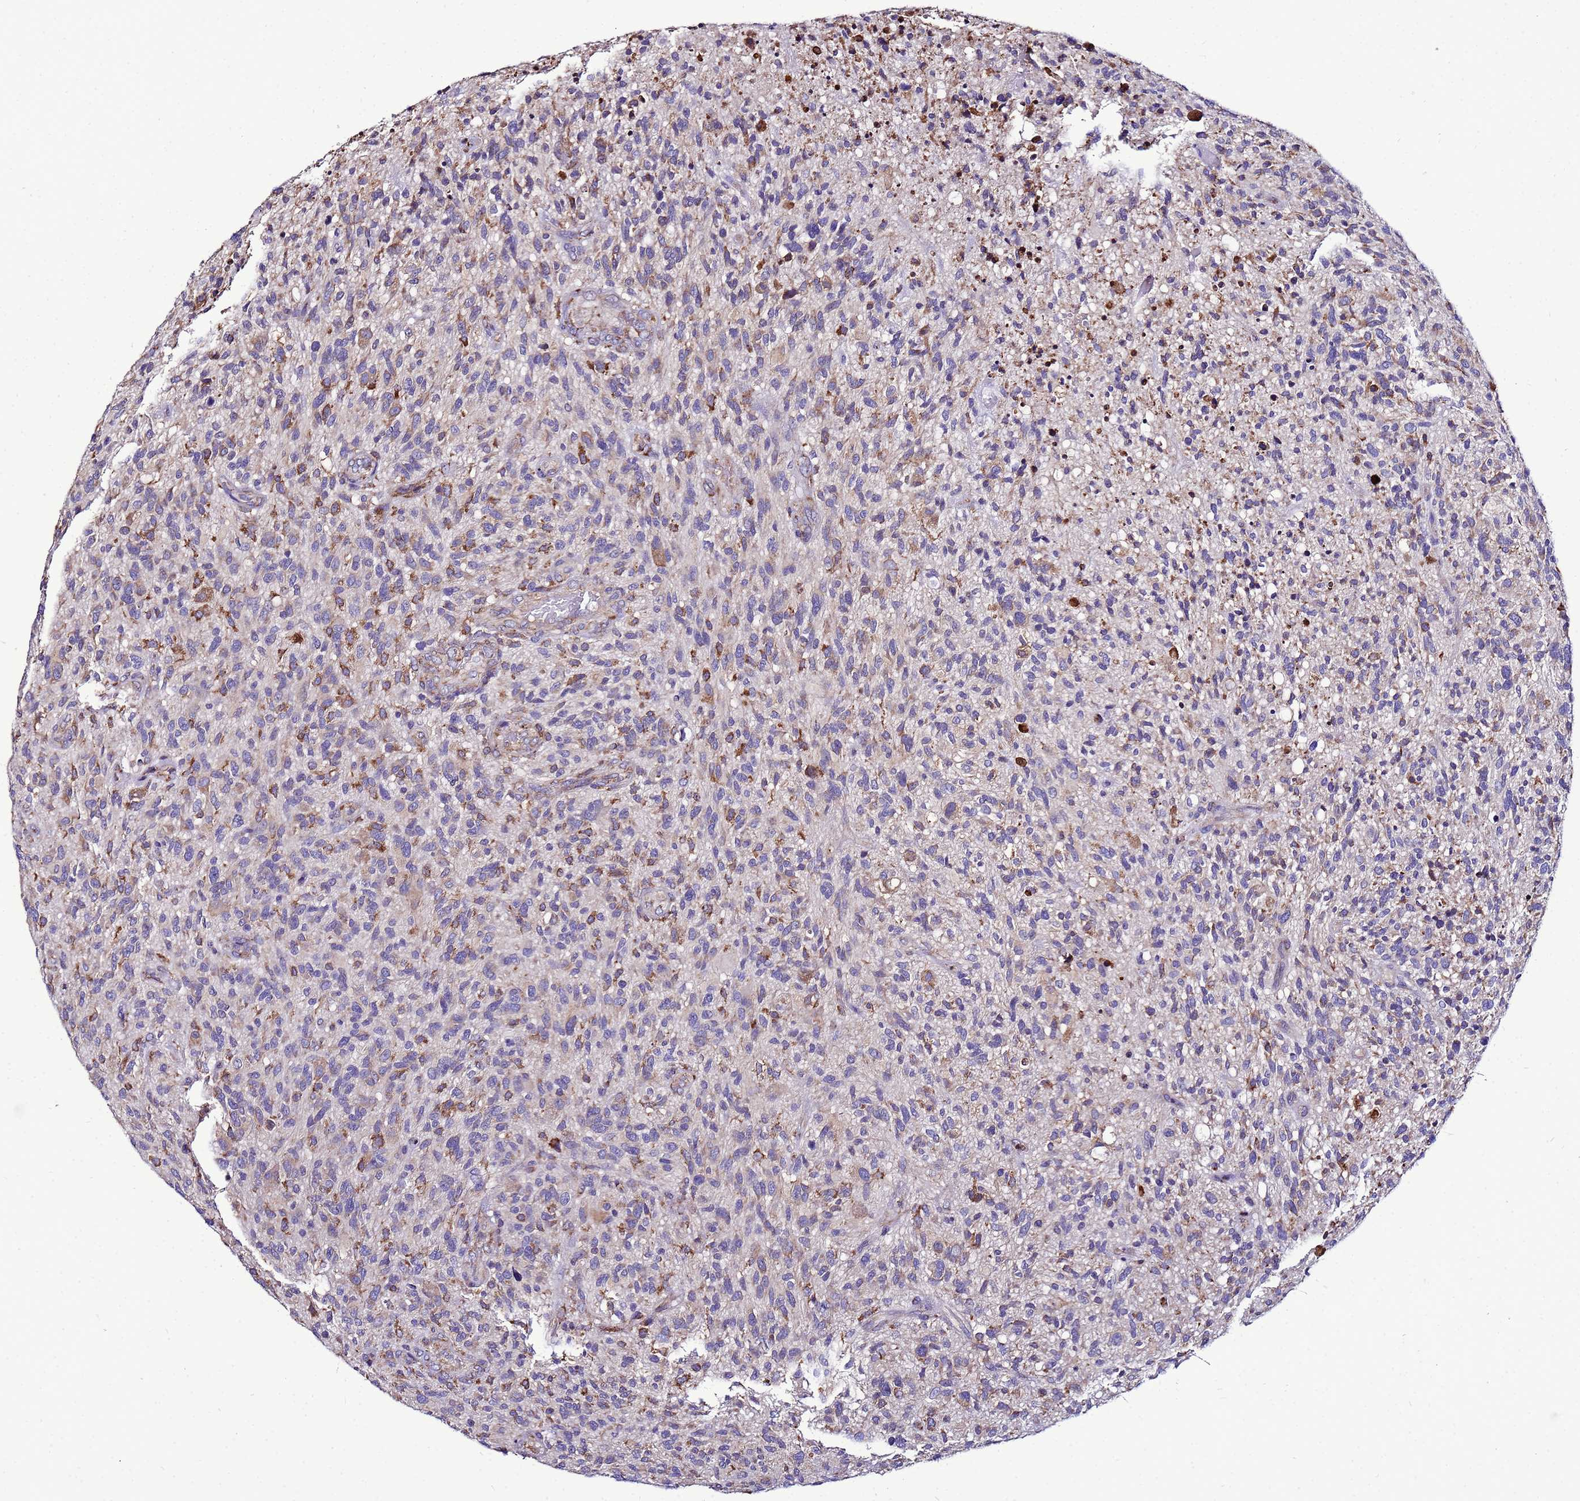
{"staining": {"intensity": "moderate", "quantity": "<25%", "location": "cytoplasmic/membranous"}, "tissue": "glioma", "cell_type": "Tumor cells", "image_type": "cancer", "snomed": [{"axis": "morphology", "description": "Glioma, malignant, High grade"}, {"axis": "topography", "description": "Brain"}], "caption": "High-power microscopy captured an immunohistochemistry (IHC) histopathology image of glioma, revealing moderate cytoplasmic/membranous expression in approximately <25% of tumor cells.", "gene": "ANTKMT", "patient": {"sex": "male", "age": 47}}